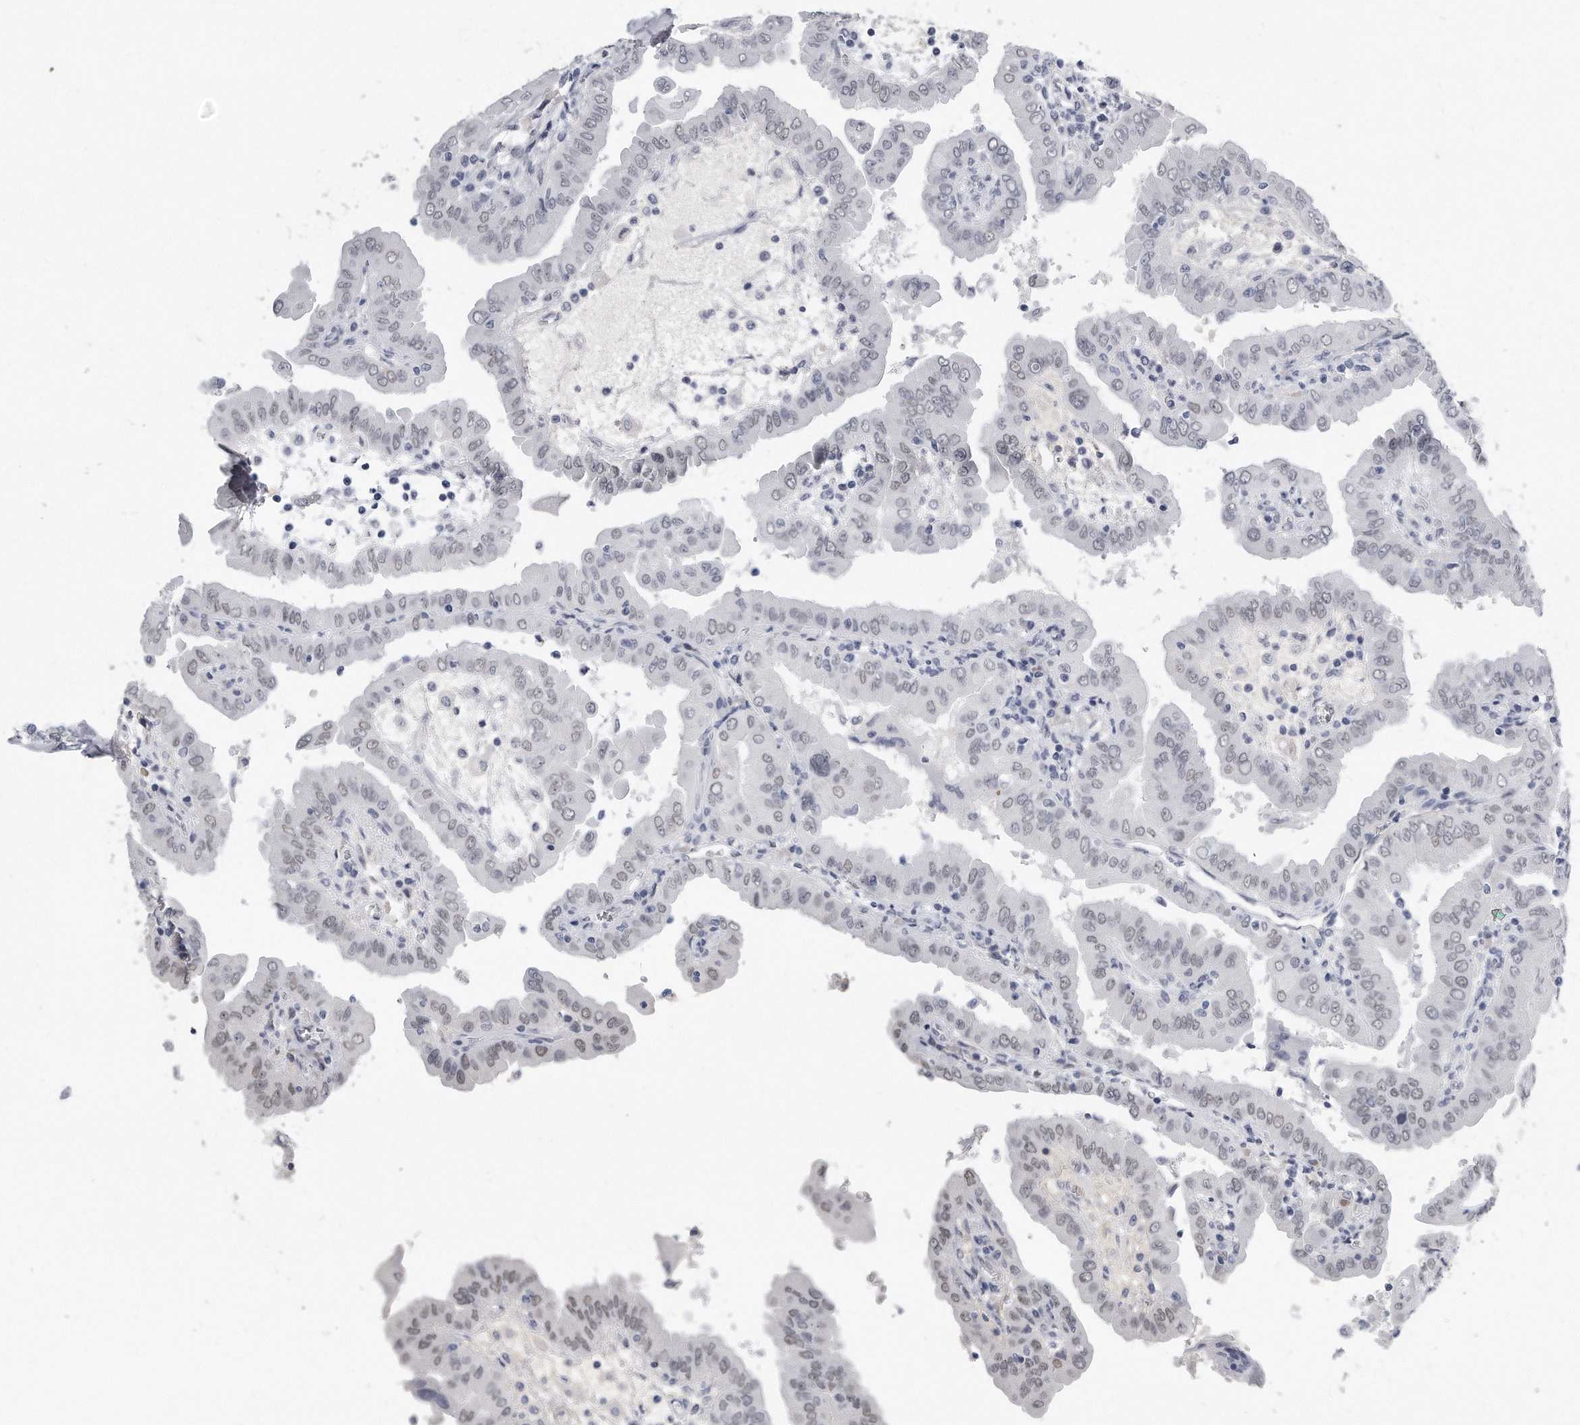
{"staining": {"intensity": "weak", "quantity": "<25%", "location": "nuclear"}, "tissue": "thyroid cancer", "cell_type": "Tumor cells", "image_type": "cancer", "snomed": [{"axis": "morphology", "description": "Papillary adenocarcinoma, NOS"}, {"axis": "topography", "description": "Thyroid gland"}], "caption": "A histopathology image of thyroid cancer (papillary adenocarcinoma) stained for a protein shows no brown staining in tumor cells.", "gene": "CTBP2", "patient": {"sex": "male", "age": 33}}